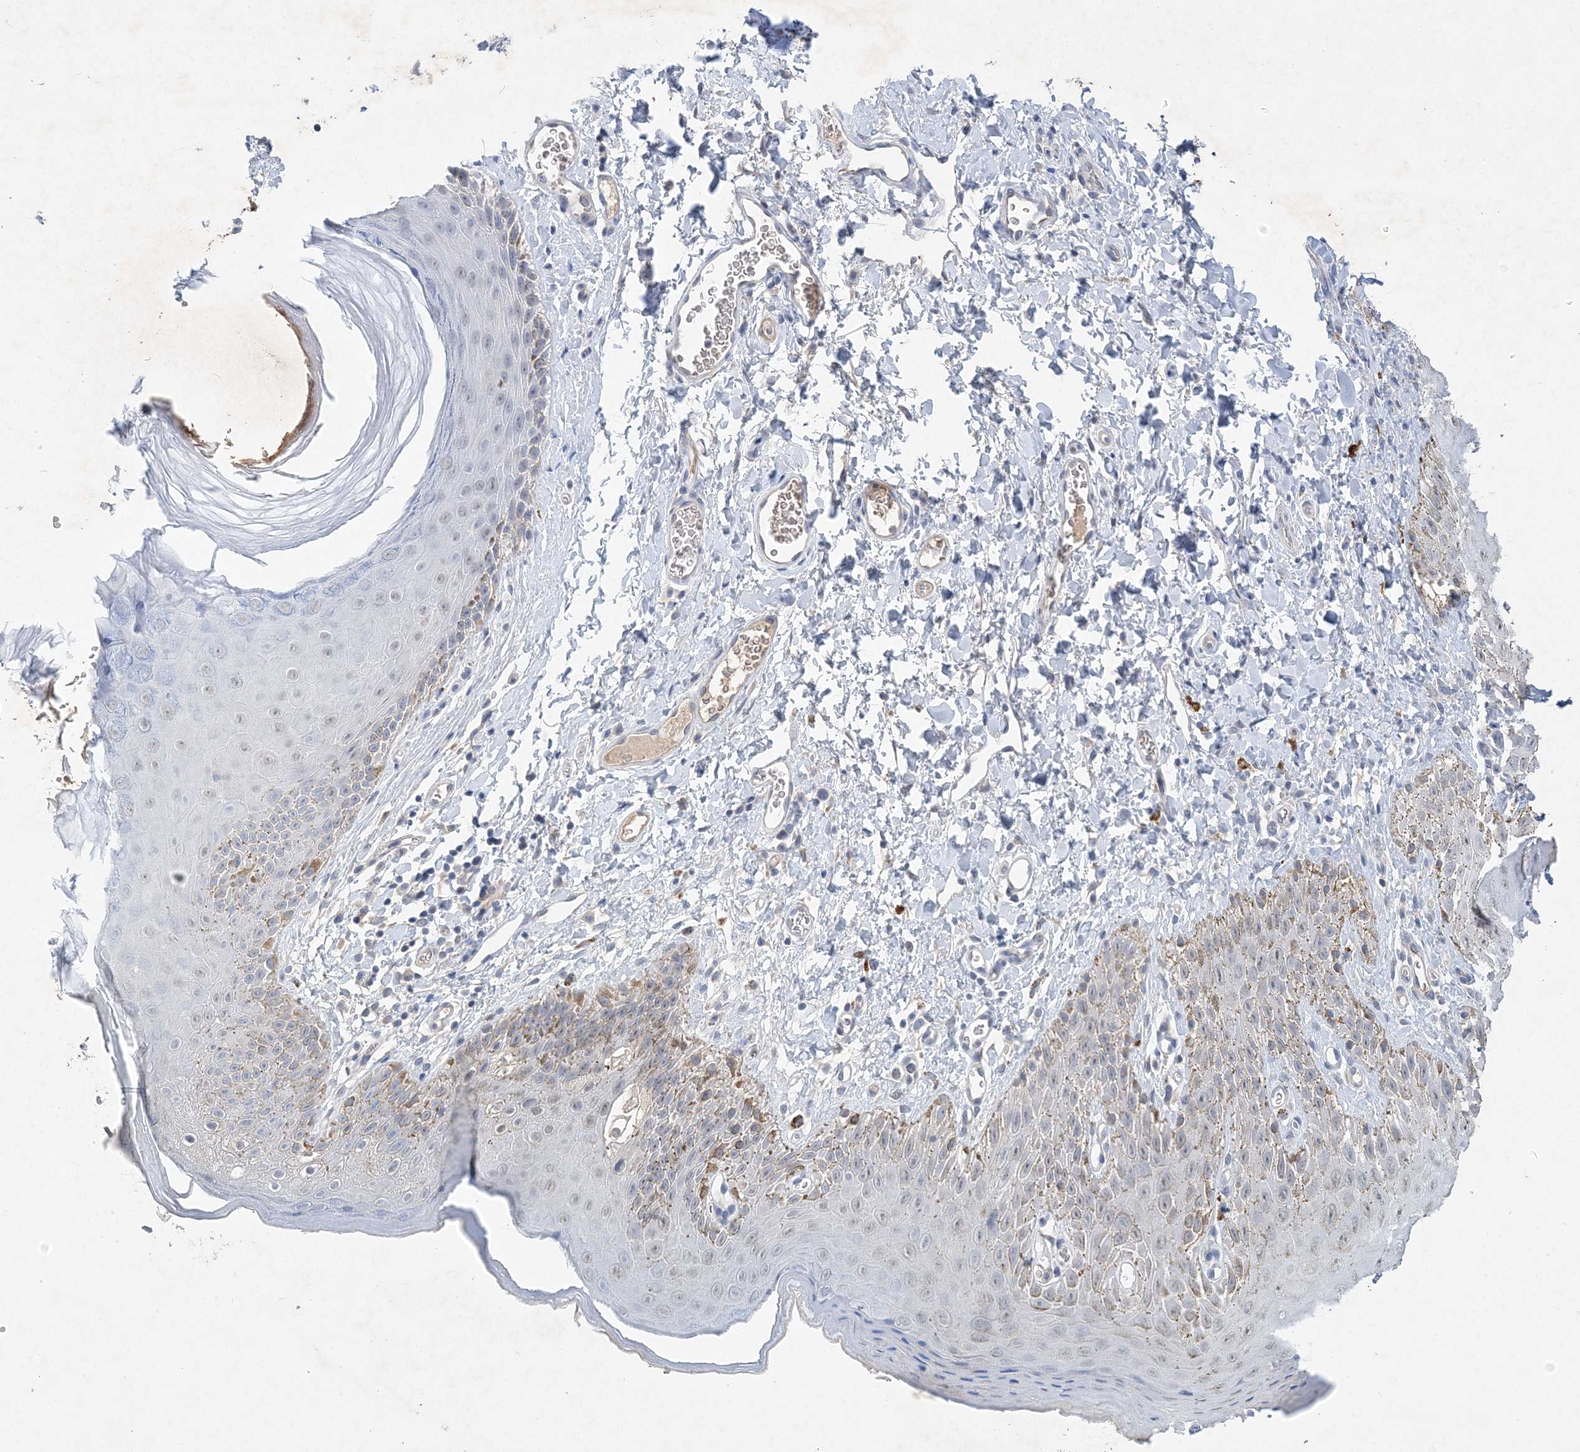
{"staining": {"intensity": "weak", "quantity": "25%-75%", "location": "cytoplasmic/membranous"}, "tissue": "skin", "cell_type": "Epidermal cells", "image_type": "normal", "snomed": [{"axis": "morphology", "description": "Normal tissue, NOS"}, {"axis": "topography", "description": "Anal"}], "caption": "Protein staining exhibits weak cytoplasmic/membranous expression in approximately 25%-75% of epidermal cells in benign skin.", "gene": "C11orf58", "patient": {"sex": "male", "age": 44}}